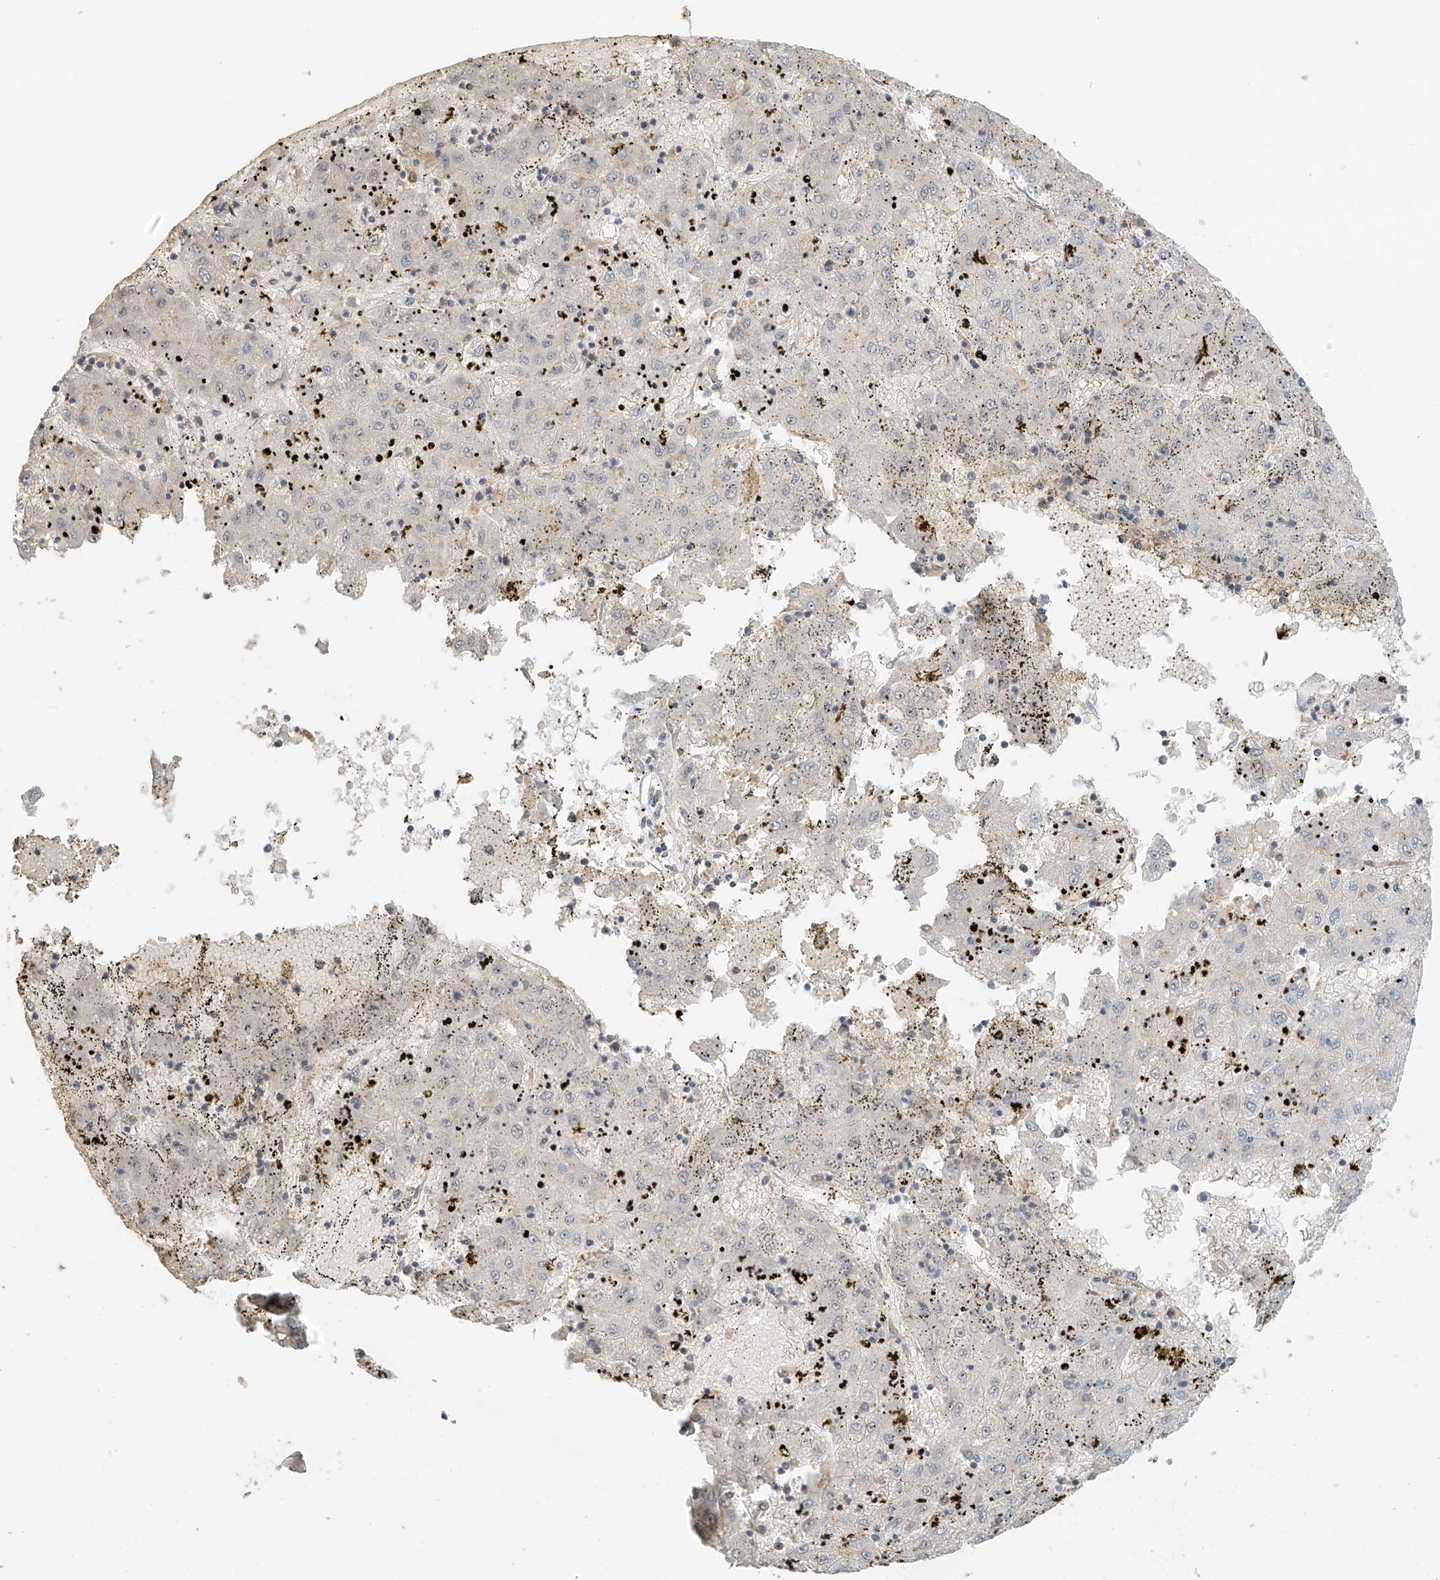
{"staining": {"intensity": "negative", "quantity": "none", "location": "none"}, "tissue": "liver cancer", "cell_type": "Tumor cells", "image_type": "cancer", "snomed": [{"axis": "morphology", "description": "Carcinoma, Hepatocellular, NOS"}, {"axis": "topography", "description": "Liver"}], "caption": "Immunohistochemical staining of hepatocellular carcinoma (liver) reveals no significant expression in tumor cells. Brightfield microscopy of immunohistochemistry (IHC) stained with DAB (brown) and hematoxylin (blue), captured at high magnification.", "gene": "ZNF514", "patient": {"sex": "male", "age": 72}}